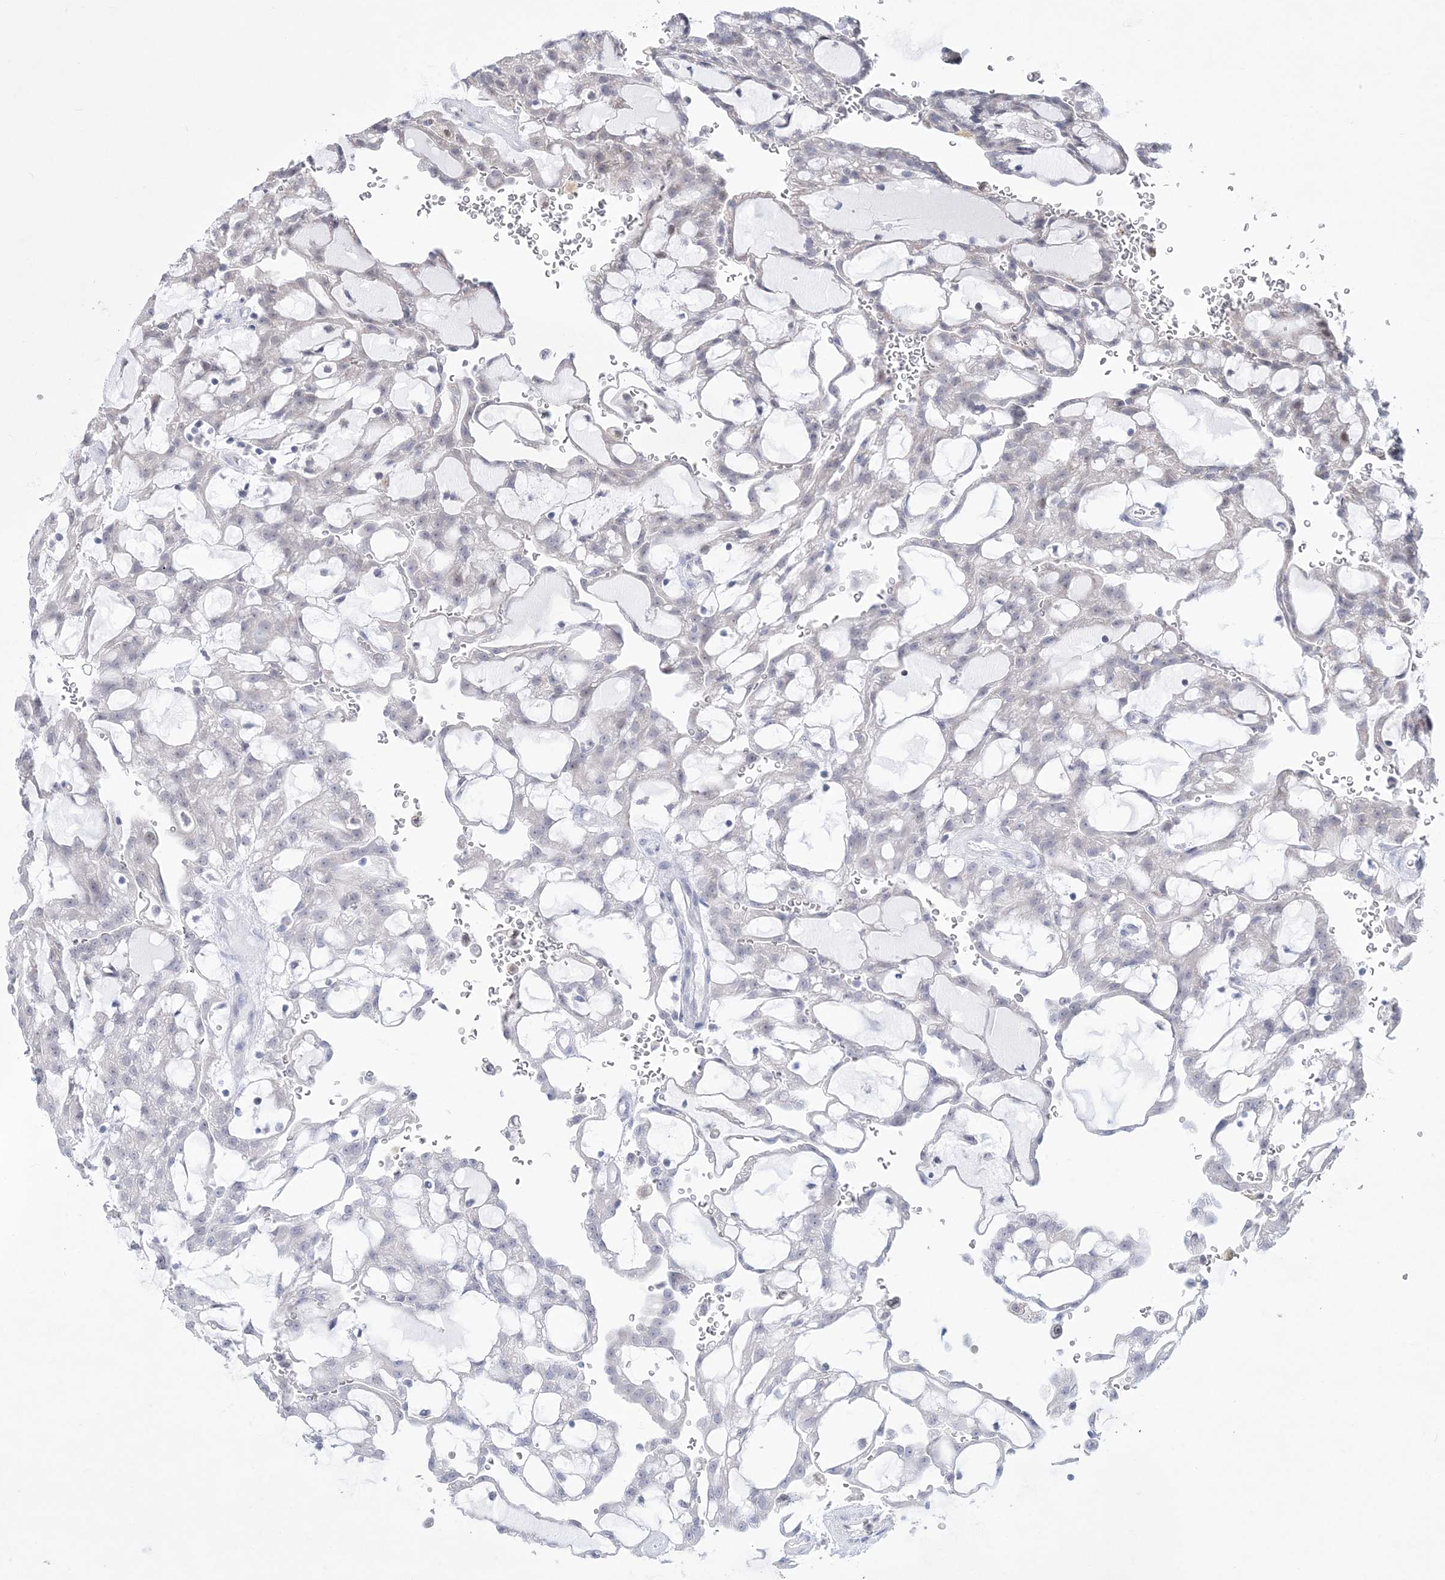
{"staining": {"intensity": "negative", "quantity": "none", "location": "none"}, "tissue": "renal cancer", "cell_type": "Tumor cells", "image_type": "cancer", "snomed": [{"axis": "morphology", "description": "Adenocarcinoma, NOS"}, {"axis": "topography", "description": "Kidney"}], "caption": "An immunohistochemistry (IHC) histopathology image of renal cancer is shown. There is no staining in tumor cells of renal cancer. (Immunohistochemistry, brightfield microscopy, high magnification).", "gene": "WDR27", "patient": {"sex": "male", "age": 63}}